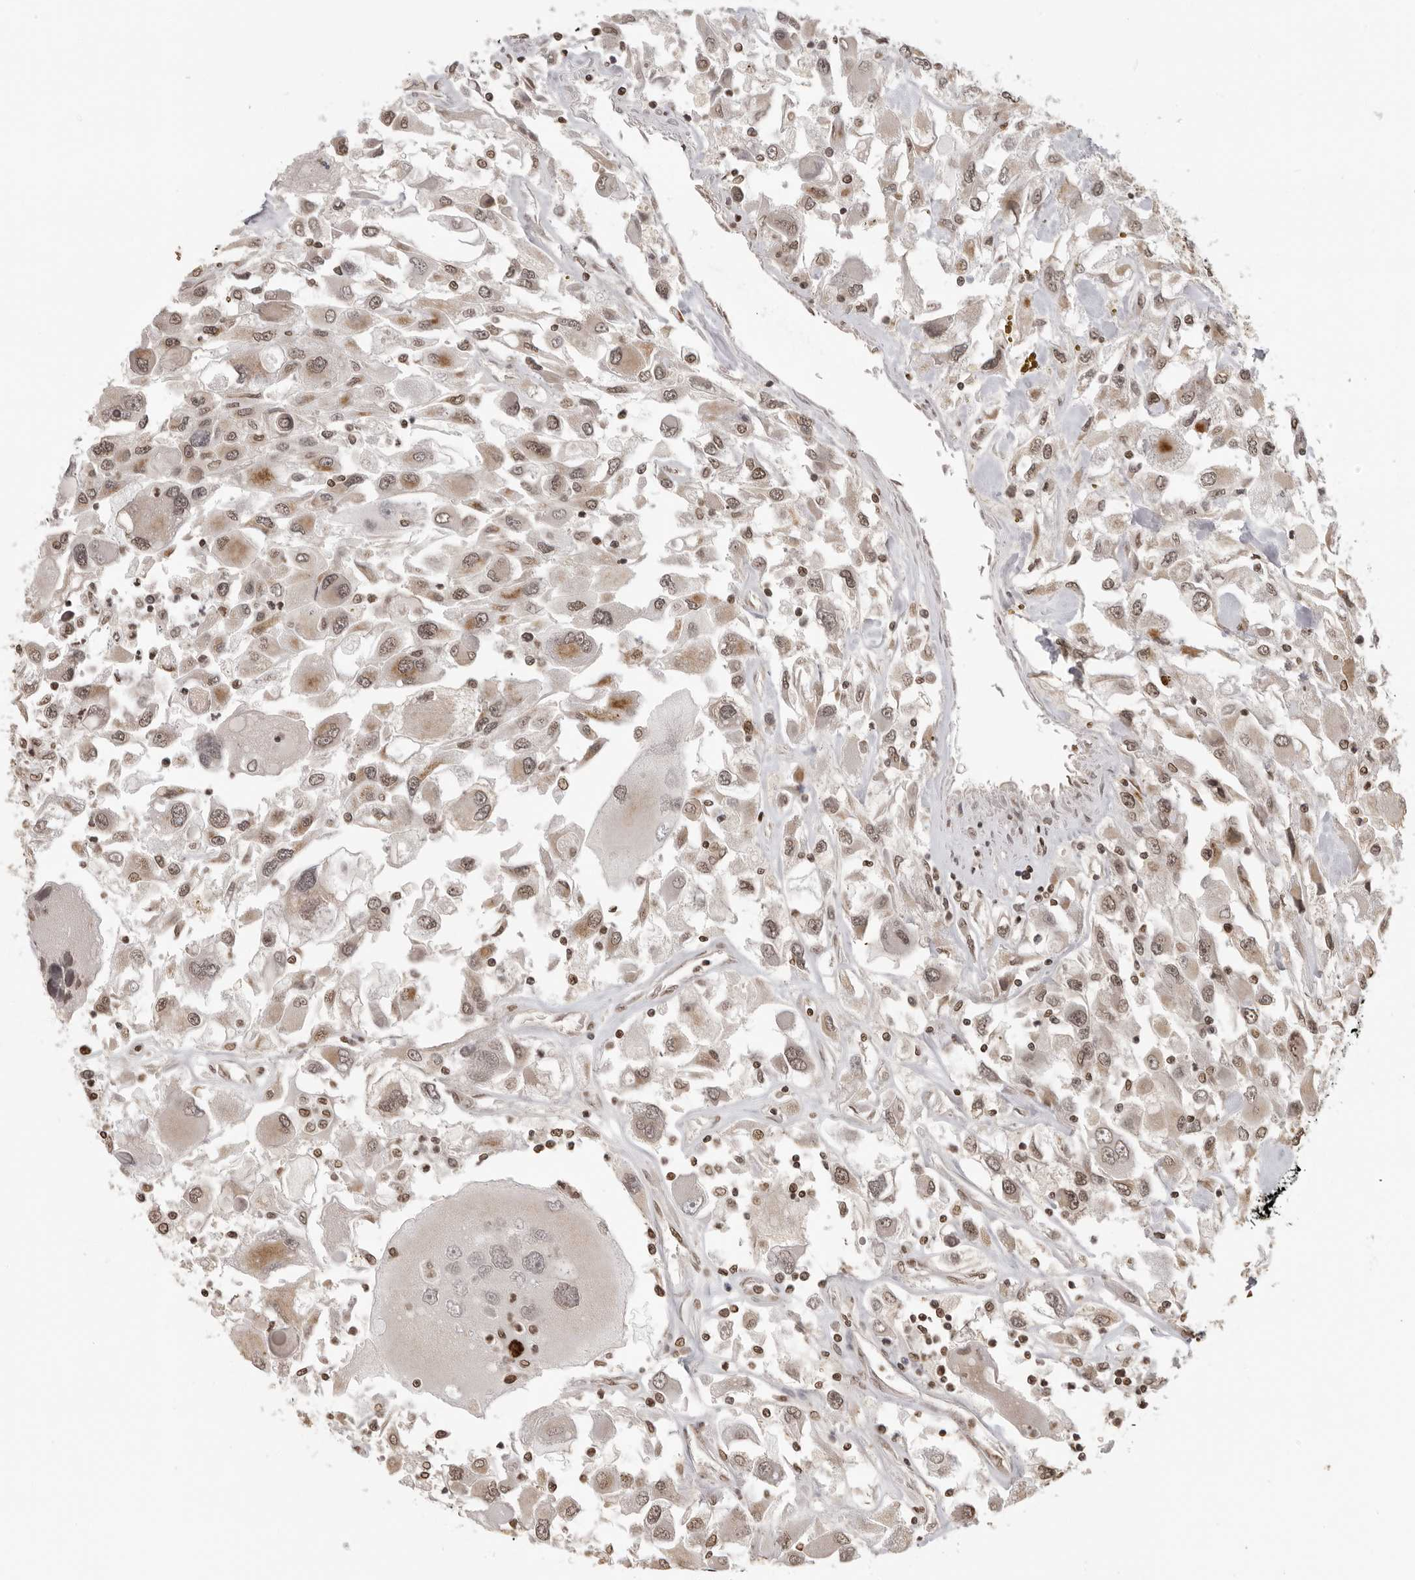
{"staining": {"intensity": "weak", "quantity": ">75%", "location": "cytoplasmic/membranous,nuclear"}, "tissue": "renal cancer", "cell_type": "Tumor cells", "image_type": "cancer", "snomed": [{"axis": "morphology", "description": "Adenocarcinoma, NOS"}, {"axis": "topography", "description": "Kidney"}], "caption": "Tumor cells display low levels of weak cytoplasmic/membranous and nuclear positivity in approximately >75% of cells in renal adenocarcinoma. The staining was performed using DAB (3,3'-diaminobenzidine) to visualize the protein expression in brown, while the nuclei were stained in blue with hematoxylin (Magnification: 20x).", "gene": "RPA2", "patient": {"sex": "female", "age": 52}}